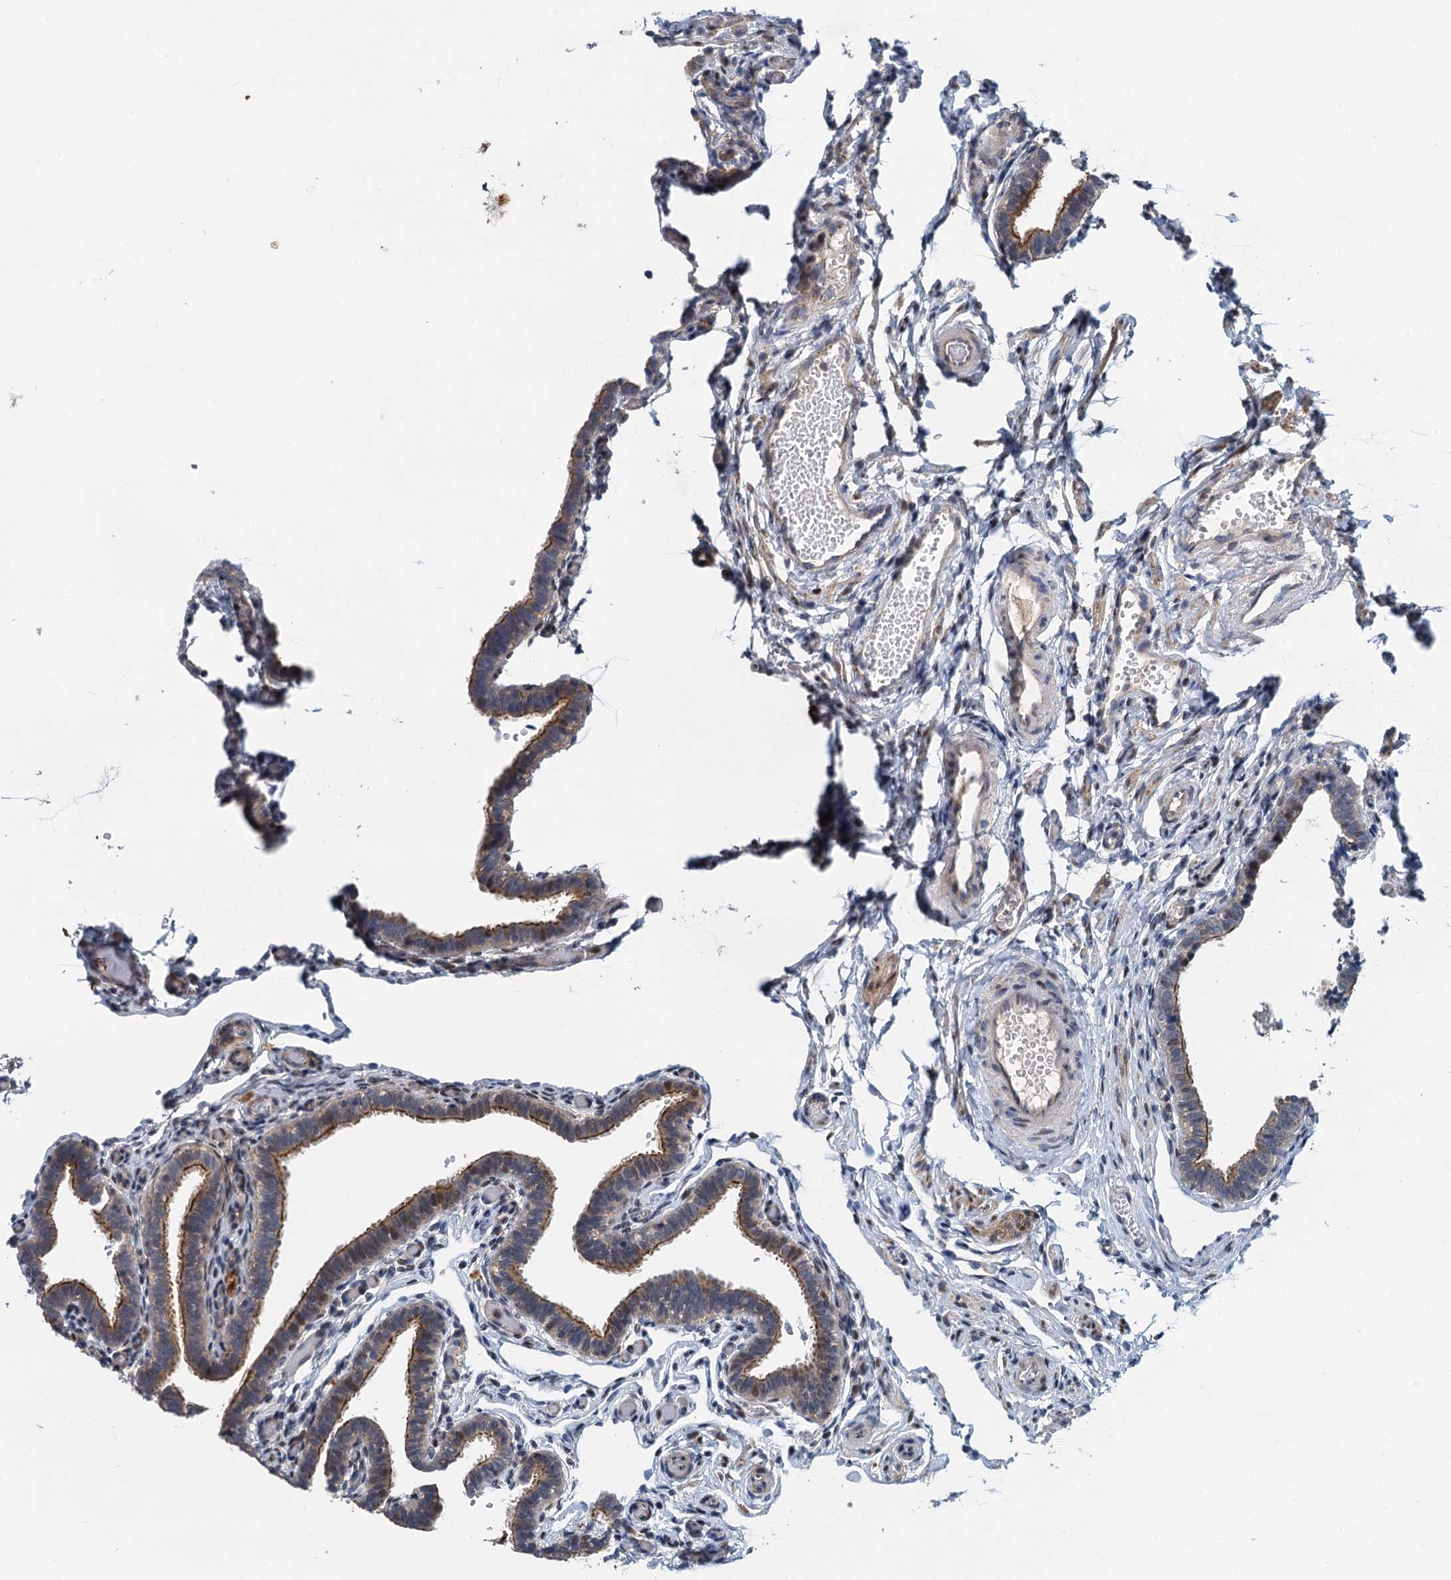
{"staining": {"intensity": "moderate", "quantity": "25%-75%", "location": "cytoplasmic/membranous"}, "tissue": "fallopian tube", "cell_type": "Glandular cells", "image_type": "normal", "snomed": [{"axis": "morphology", "description": "Normal tissue, NOS"}, {"axis": "topography", "description": "Fallopian tube"}], "caption": "Human fallopian tube stained for a protein (brown) shows moderate cytoplasmic/membranous positive staining in about 25%-75% of glandular cells.", "gene": "NBEA", "patient": {"sex": "female", "age": 36}}